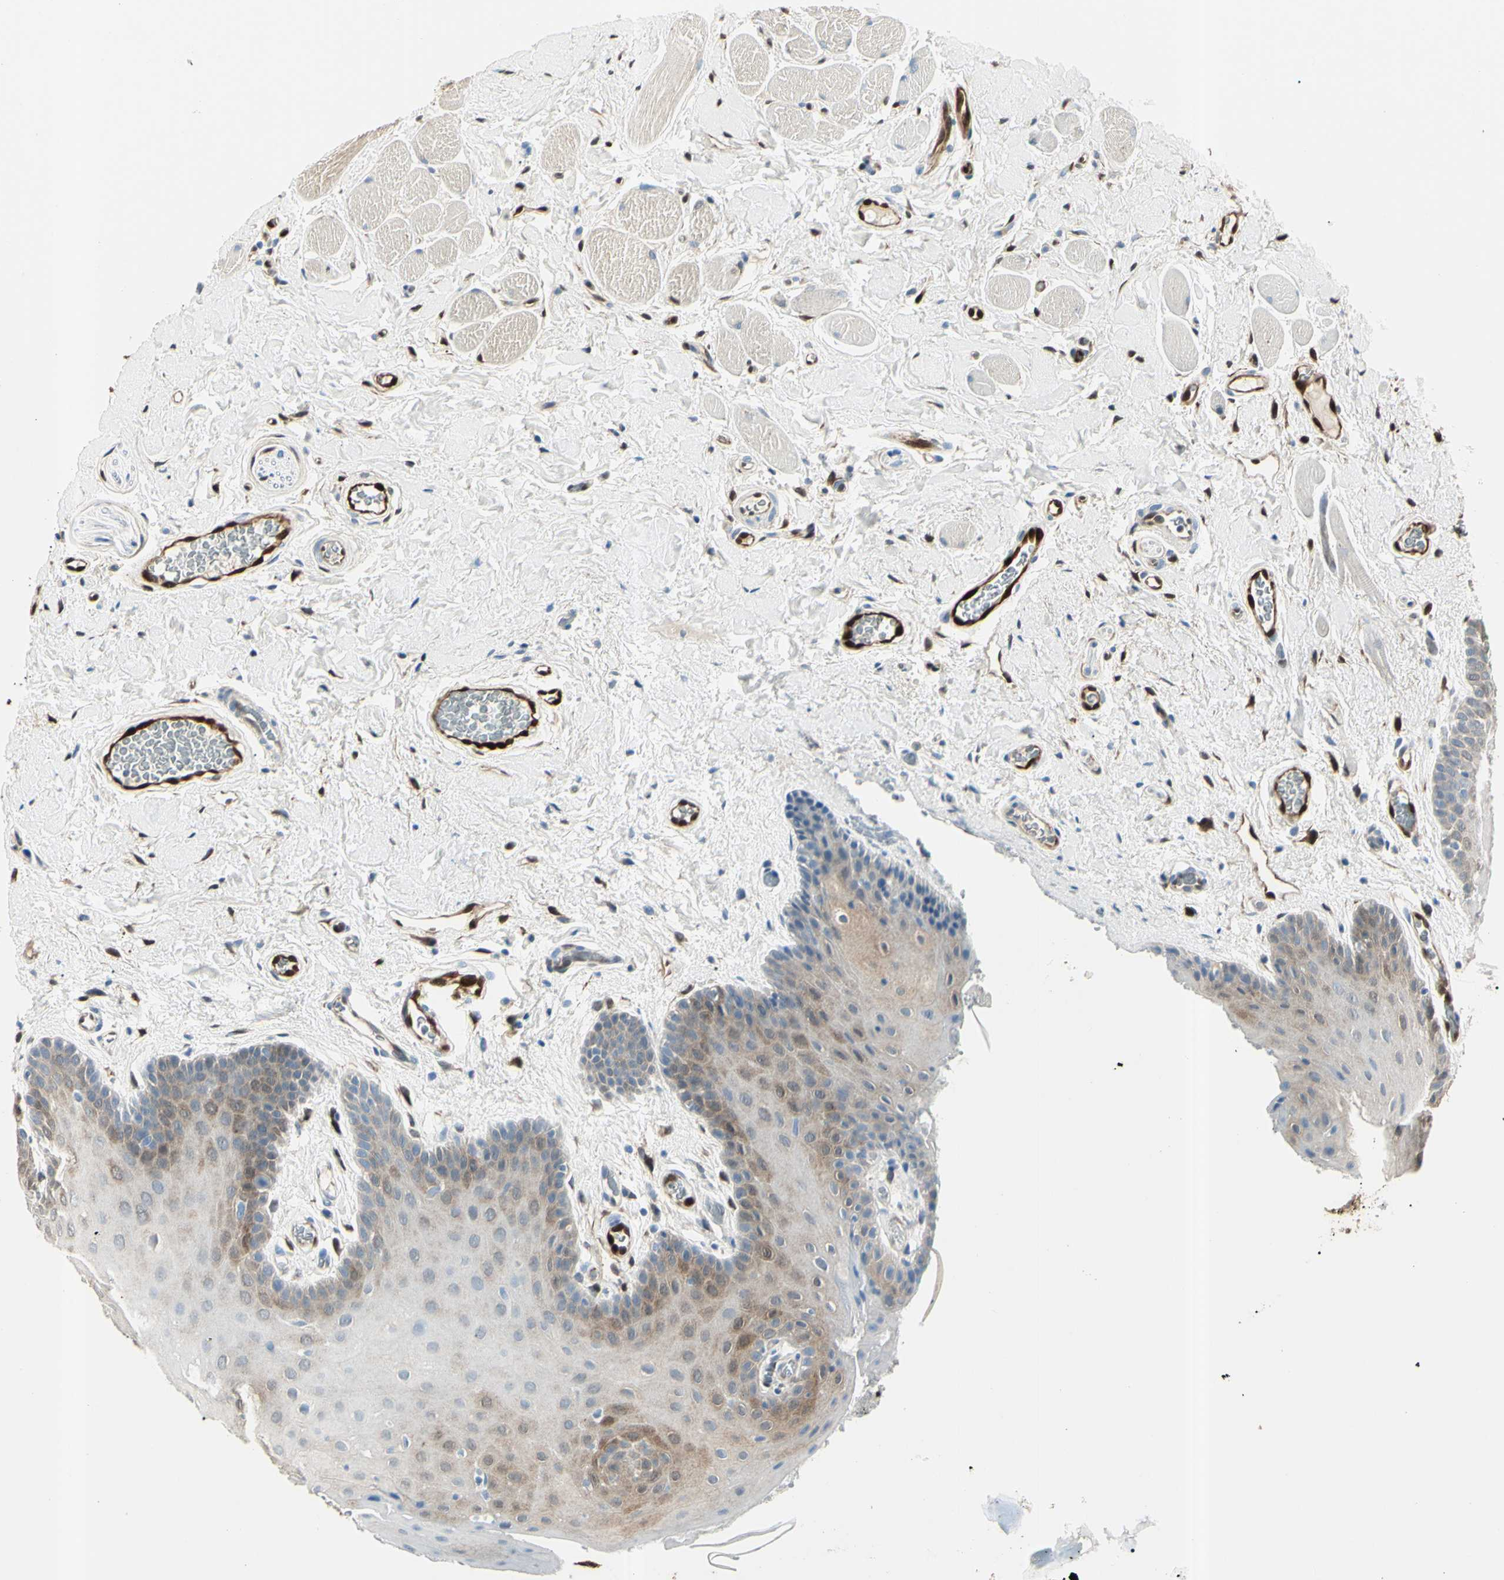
{"staining": {"intensity": "strong", "quantity": "<25%", "location": "cytoplasmic/membranous,nuclear"}, "tissue": "oral mucosa", "cell_type": "Squamous epithelial cells", "image_type": "normal", "snomed": [{"axis": "morphology", "description": "Normal tissue, NOS"}, {"axis": "topography", "description": "Oral tissue"}], "caption": "The image reveals a brown stain indicating the presence of a protein in the cytoplasmic/membranous,nuclear of squamous epithelial cells in oral mucosa.", "gene": "AKR1C3", "patient": {"sex": "male", "age": 54}}